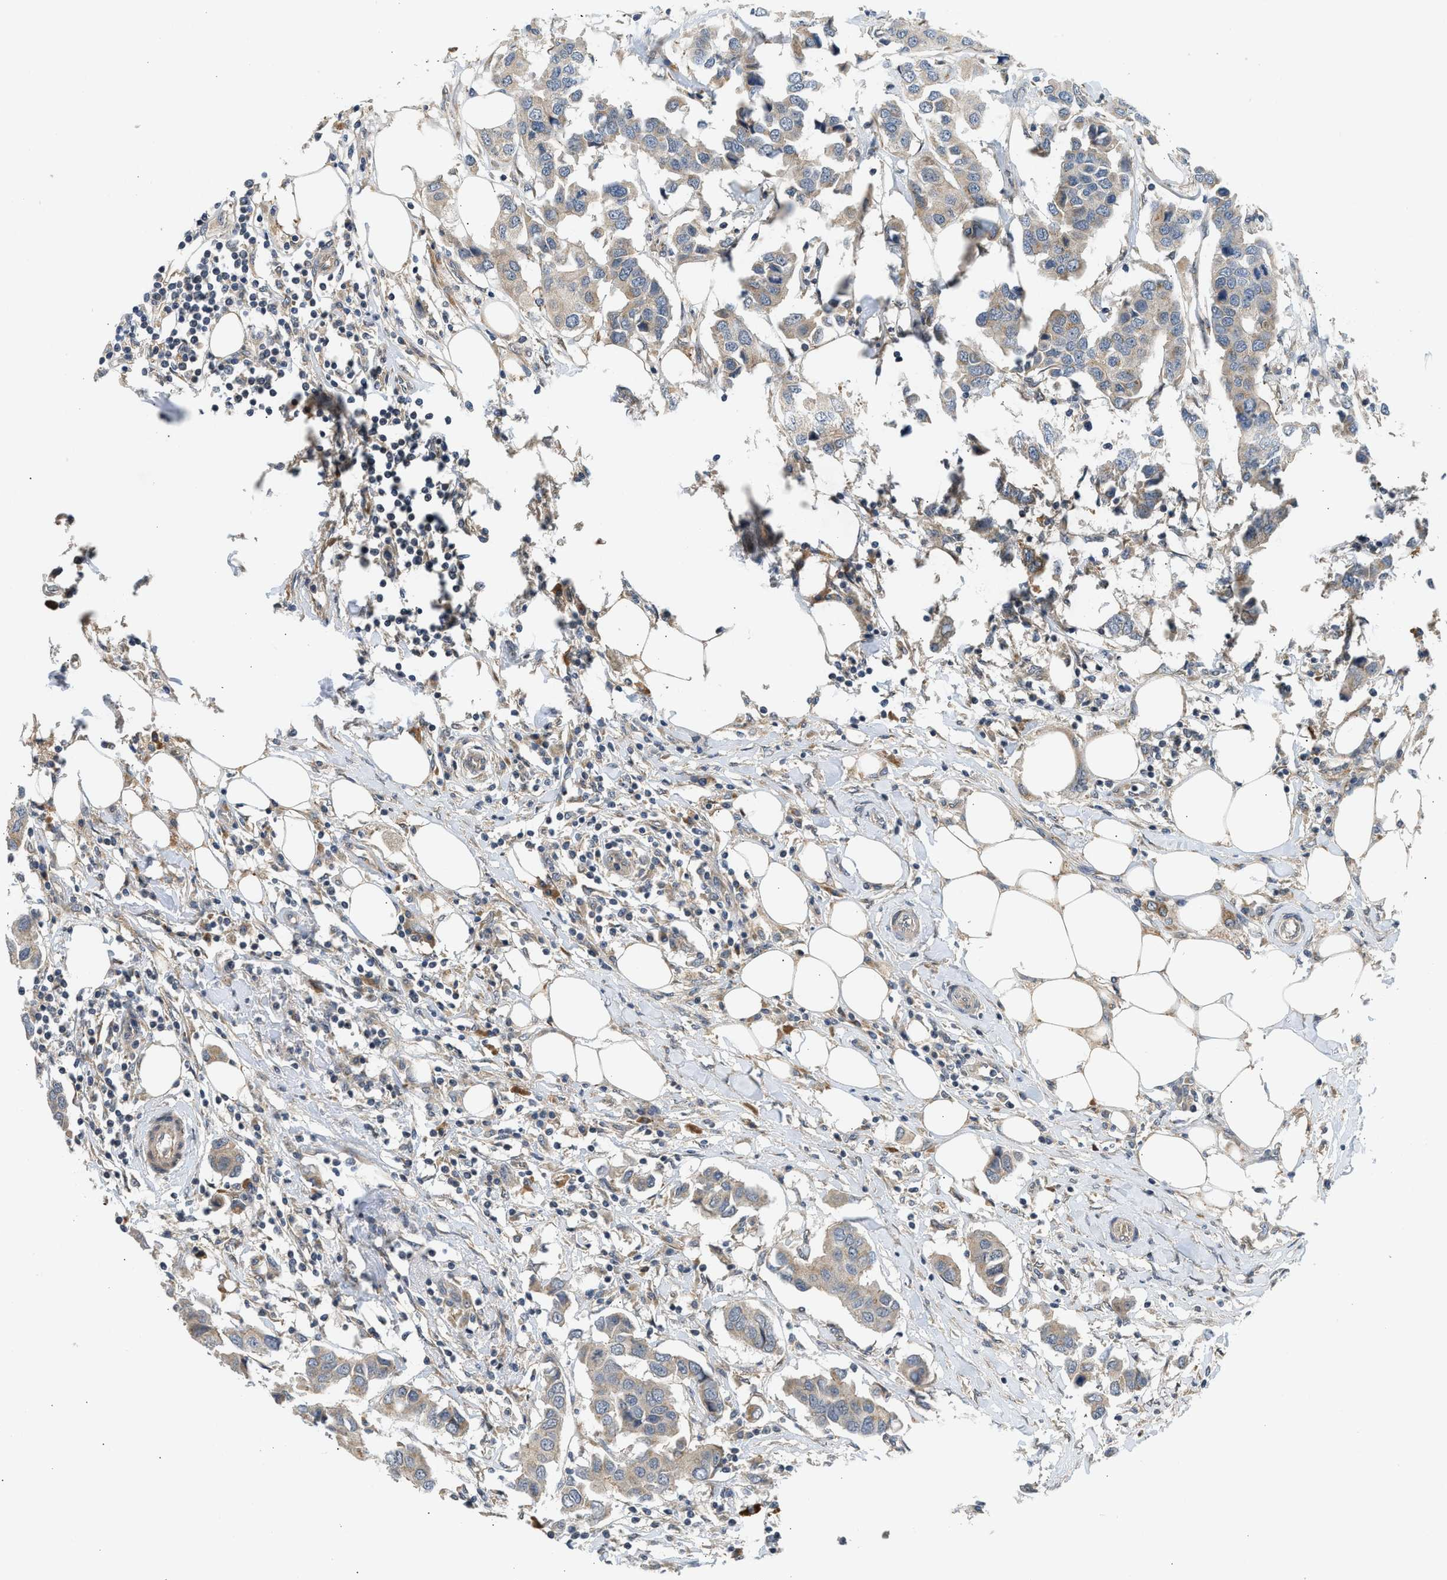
{"staining": {"intensity": "weak", "quantity": ">75%", "location": "cytoplasmic/membranous"}, "tissue": "breast cancer", "cell_type": "Tumor cells", "image_type": "cancer", "snomed": [{"axis": "morphology", "description": "Duct carcinoma"}, {"axis": "topography", "description": "Breast"}], "caption": "Tumor cells exhibit weak cytoplasmic/membranous positivity in approximately >75% of cells in breast cancer.", "gene": "ADCY8", "patient": {"sex": "female", "age": 80}}